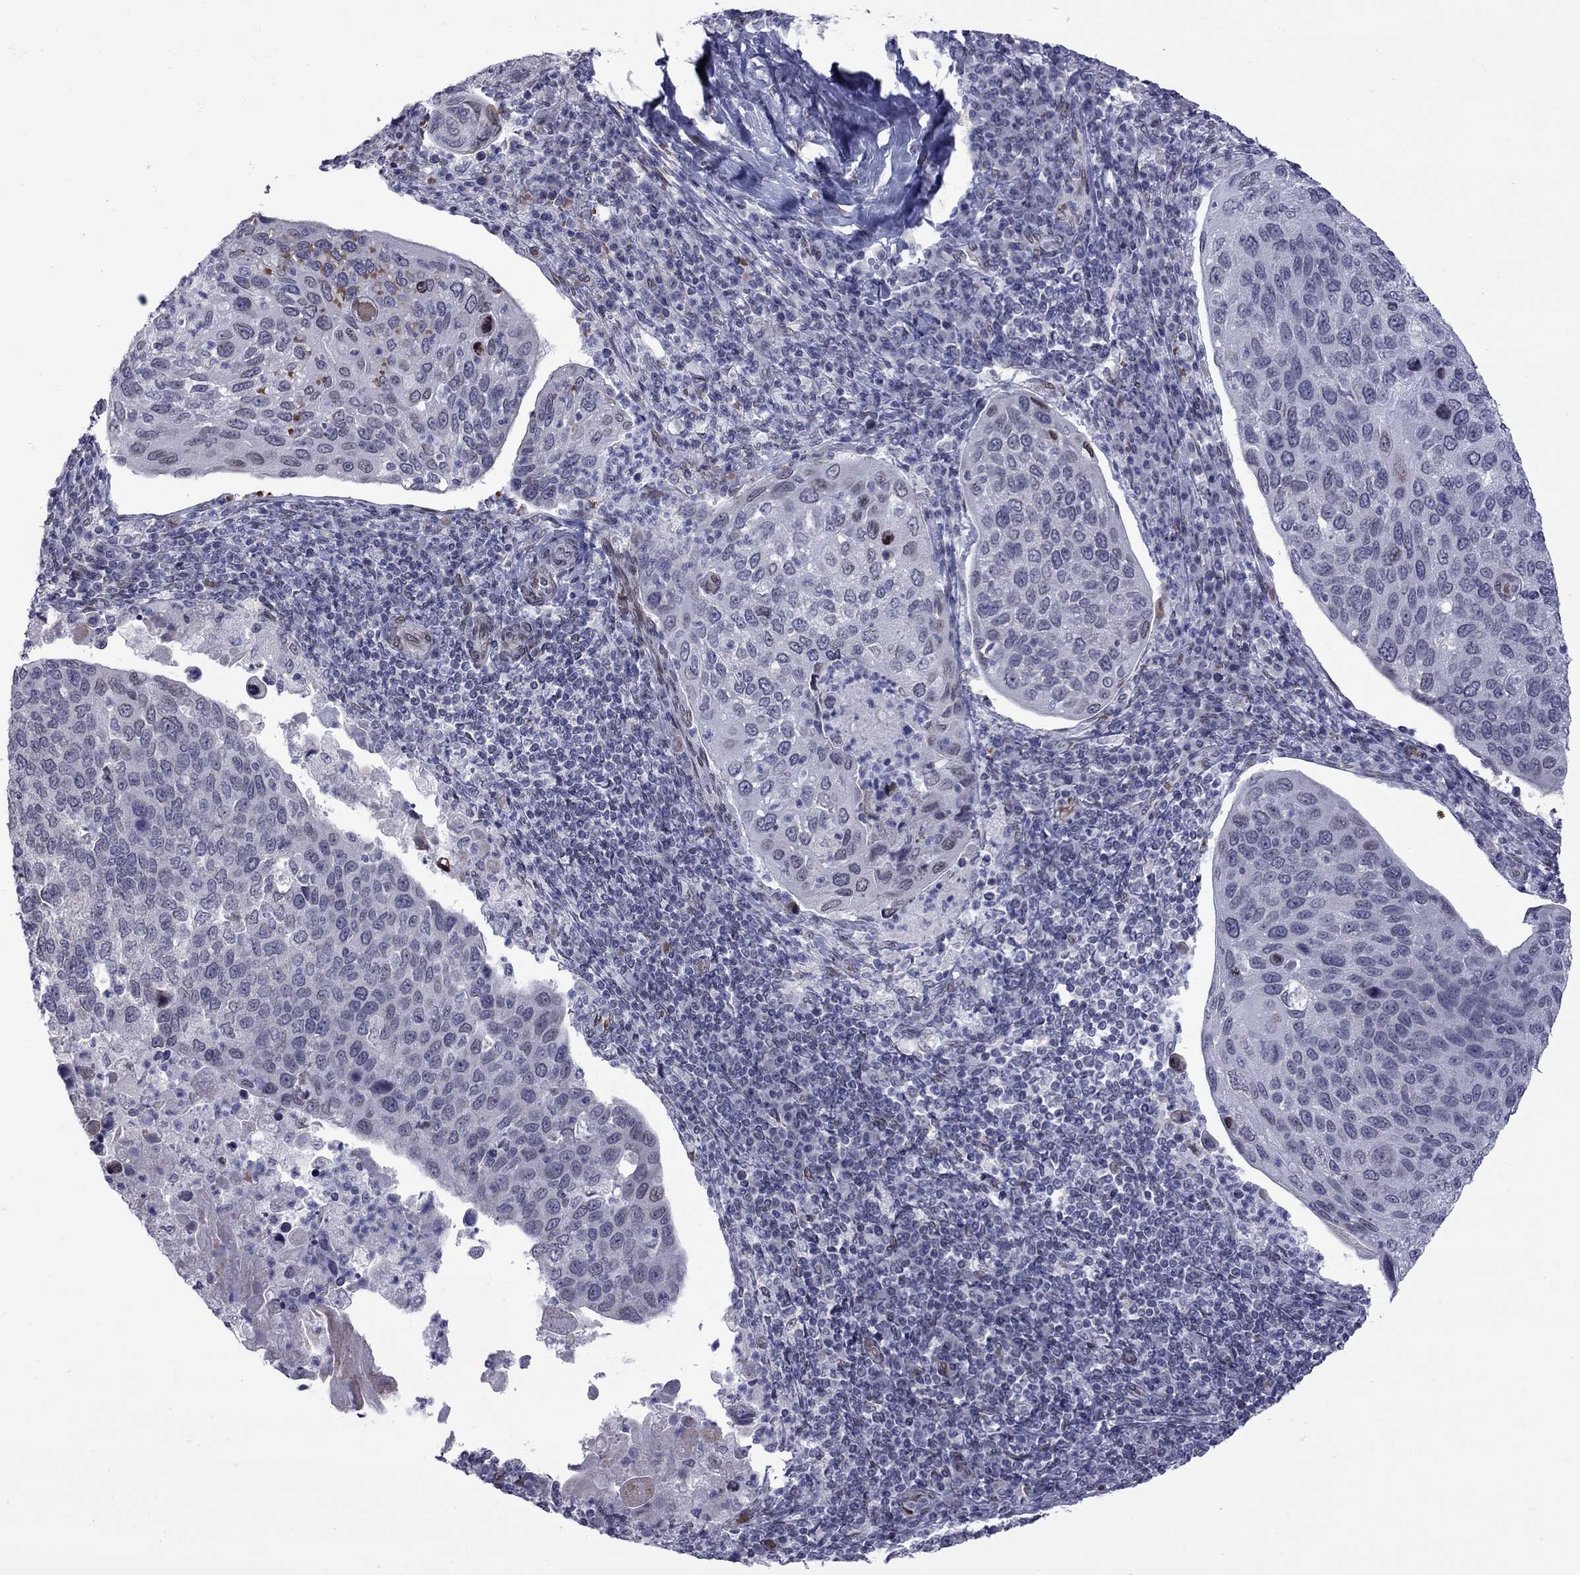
{"staining": {"intensity": "weak", "quantity": "<25%", "location": "cytoplasmic/membranous"}, "tissue": "cervical cancer", "cell_type": "Tumor cells", "image_type": "cancer", "snomed": [{"axis": "morphology", "description": "Squamous cell carcinoma, NOS"}, {"axis": "topography", "description": "Cervix"}], "caption": "Micrograph shows no significant protein staining in tumor cells of squamous cell carcinoma (cervical). The staining was performed using DAB (3,3'-diaminobenzidine) to visualize the protein expression in brown, while the nuclei were stained in blue with hematoxylin (Magnification: 20x).", "gene": "CLTCL1", "patient": {"sex": "female", "age": 54}}